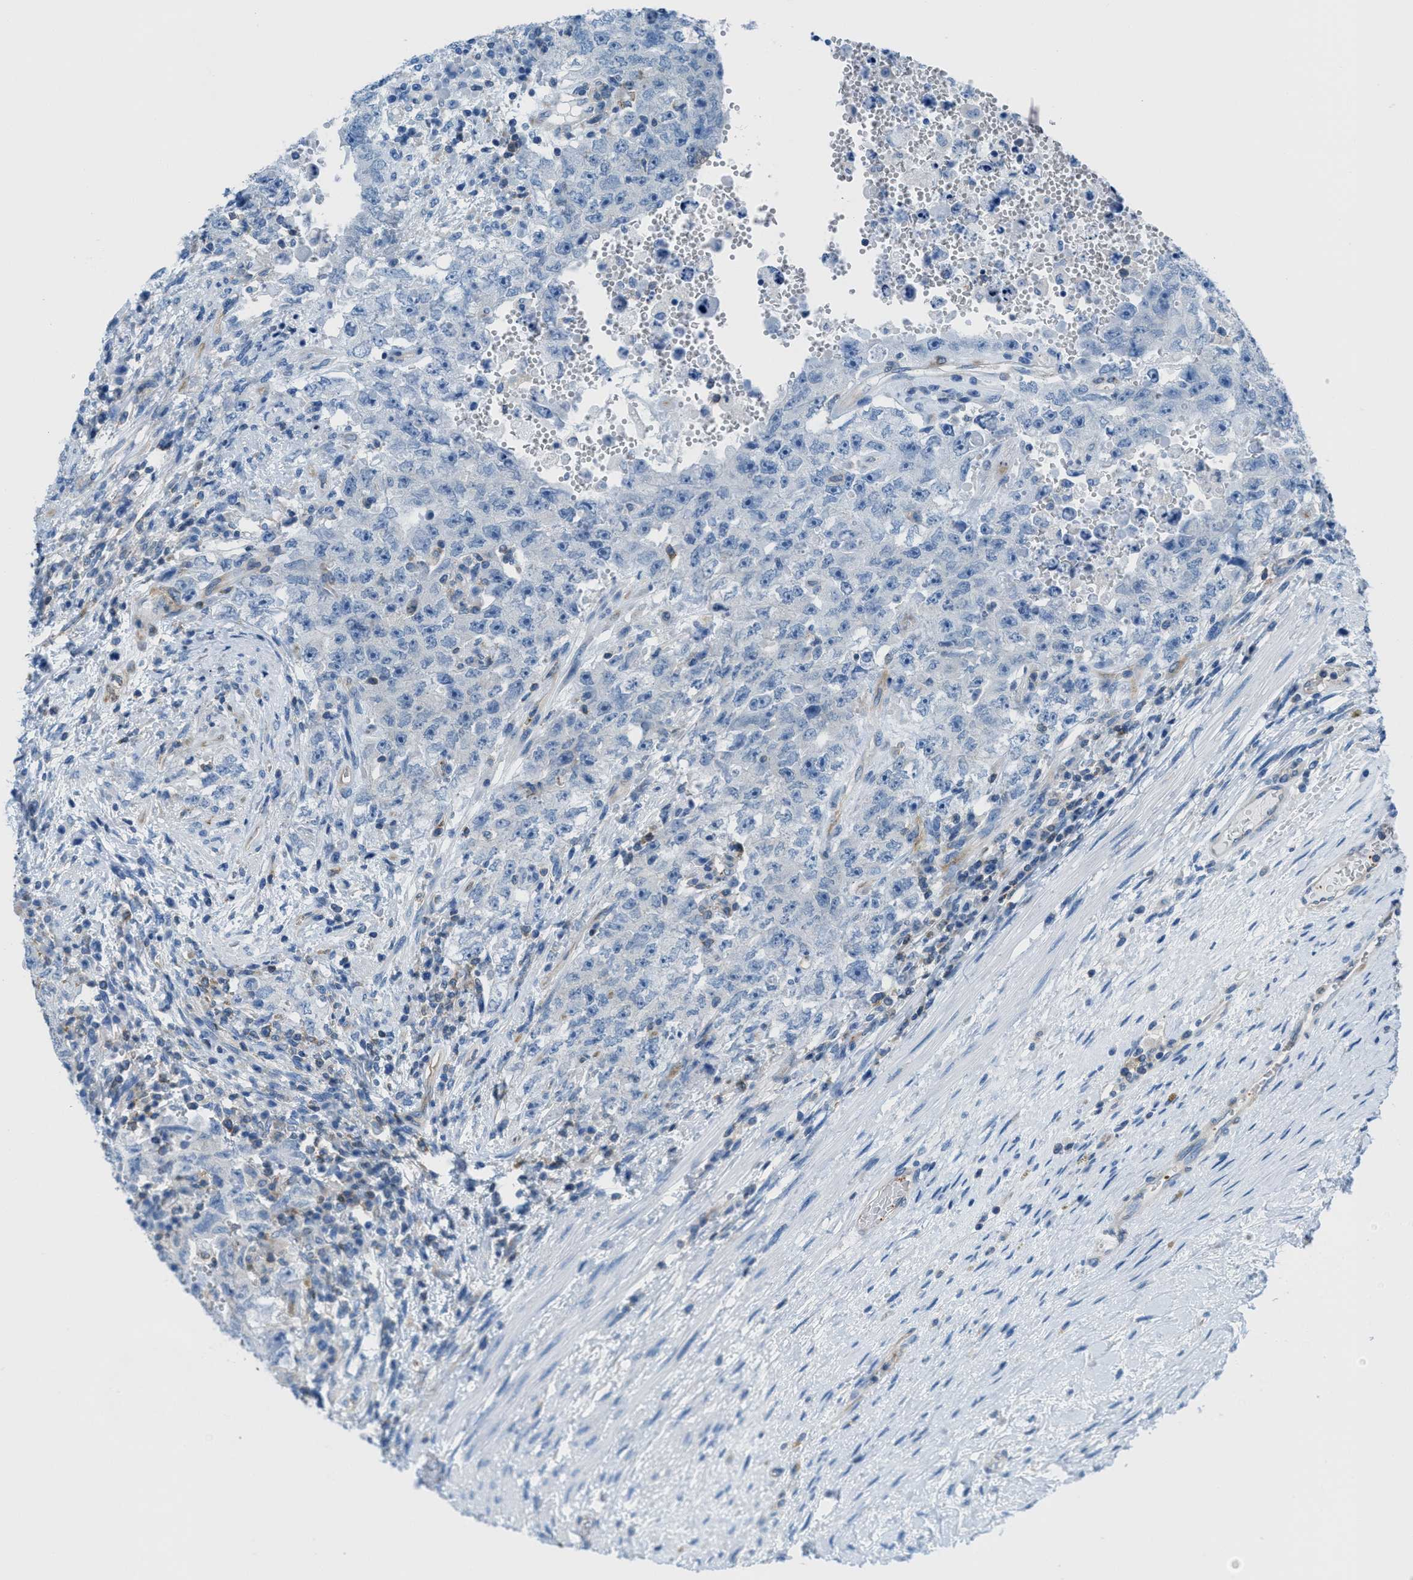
{"staining": {"intensity": "negative", "quantity": "none", "location": "none"}, "tissue": "testis cancer", "cell_type": "Tumor cells", "image_type": "cancer", "snomed": [{"axis": "morphology", "description": "Carcinoma, Embryonal, NOS"}, {"axis": "topography", "description": "Testis"}], "caption": "Tumor cells show no significant expression in testis cancer.", "gene": "MAPRE2", "patient": {"sex": "male", "age": 26}}